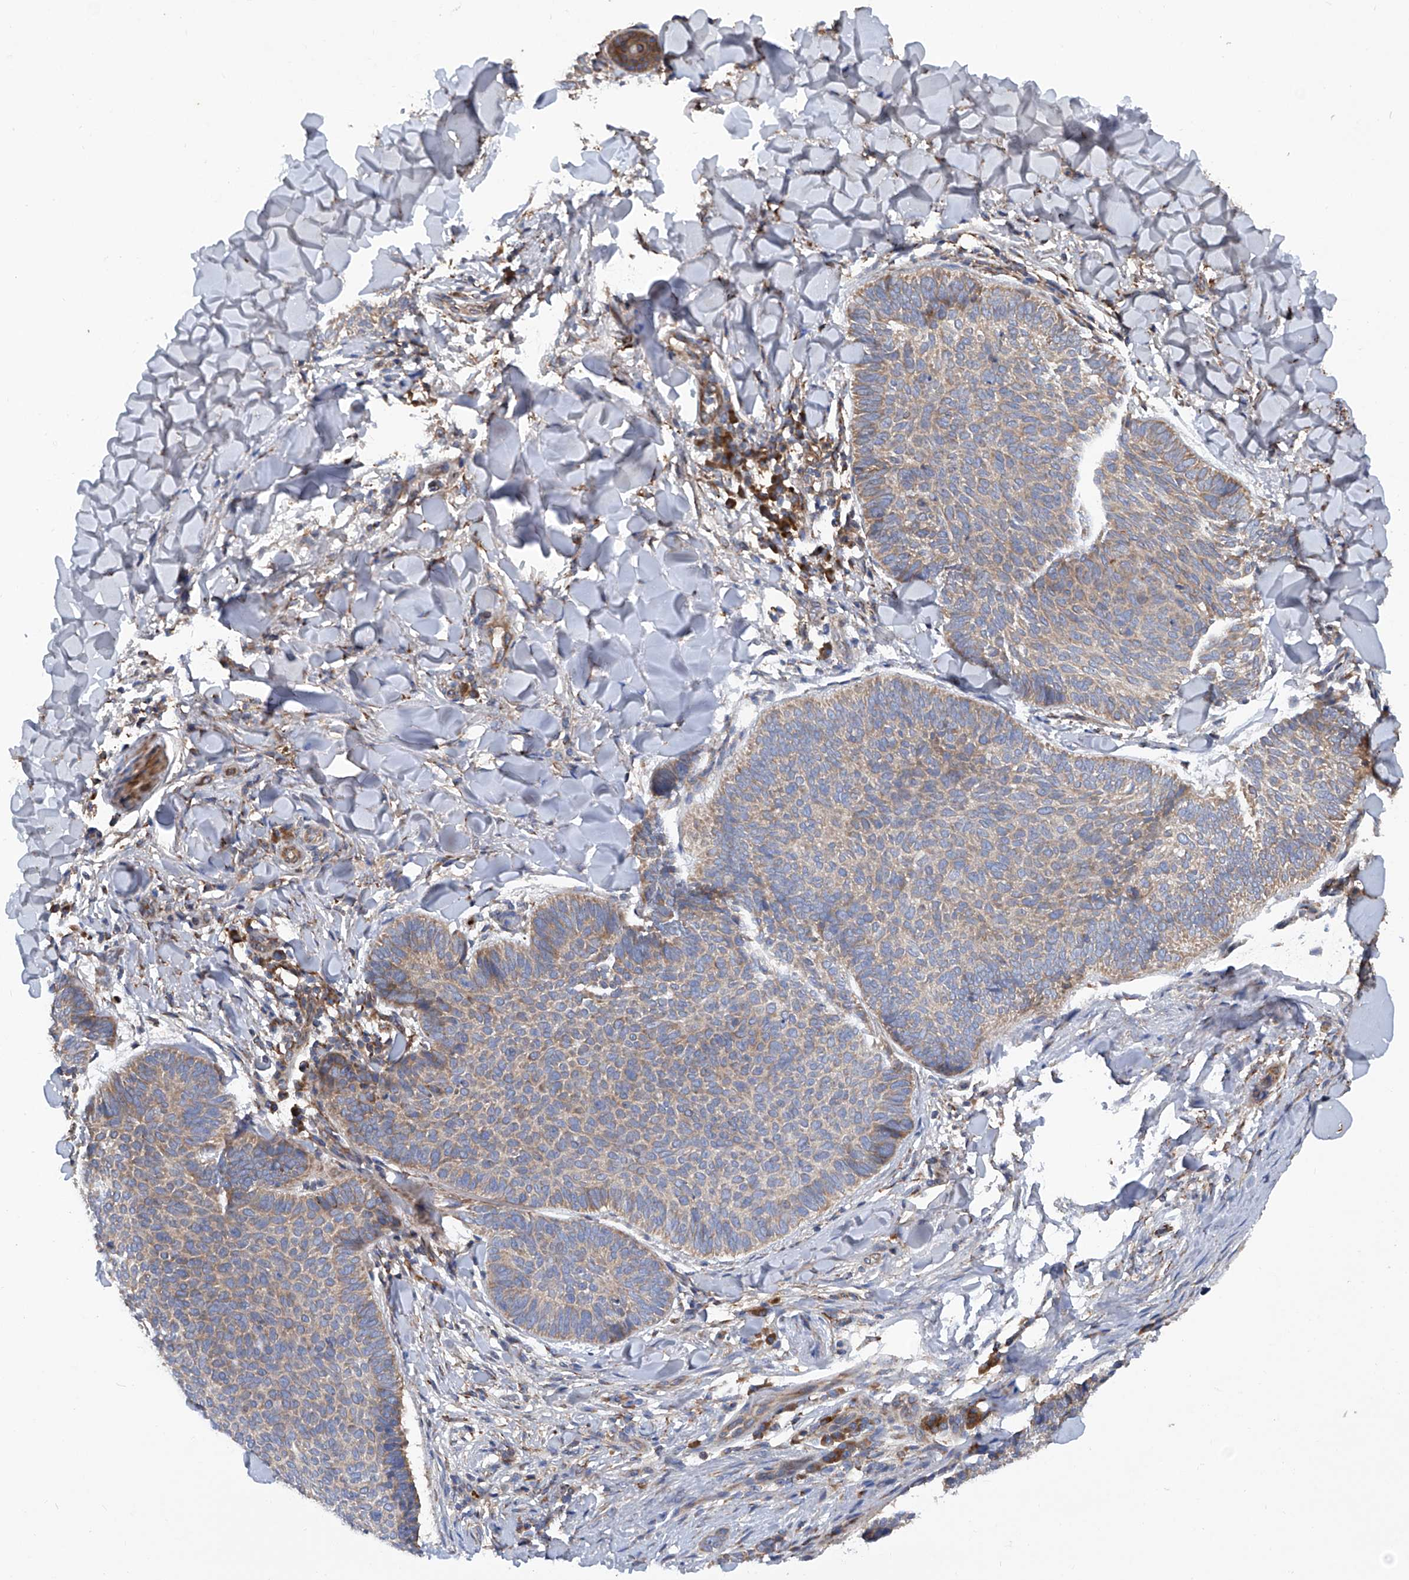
{"staining": {"intensity": "moderate", "quantity": "25%-75%", "location": "cytoplasmic/membranous"}, "tissue": "skin cancer", "cell_type": "Tumor cells", "image_type": "cancer", "snomed": [{"axis": "morphology", "description": "Normal tissue, NOS"}, {"axis": "morphology", "description": "Basal cell carcinoma"}, {"axis": "topography", "description": "Skin"}], "caption": "IHC photomicrograph of neoplastic tissue: skin basal cell carcinoma stained using immunohistochemistry reveals medium levels of moderate protein expression localized specifically in the cytoplasmic/membranous of tumor cells, appearing as a cytoplasmic/membranous brown color.", "gene": "ASCC3", "patient": {"sex": "male", "age": 50}}